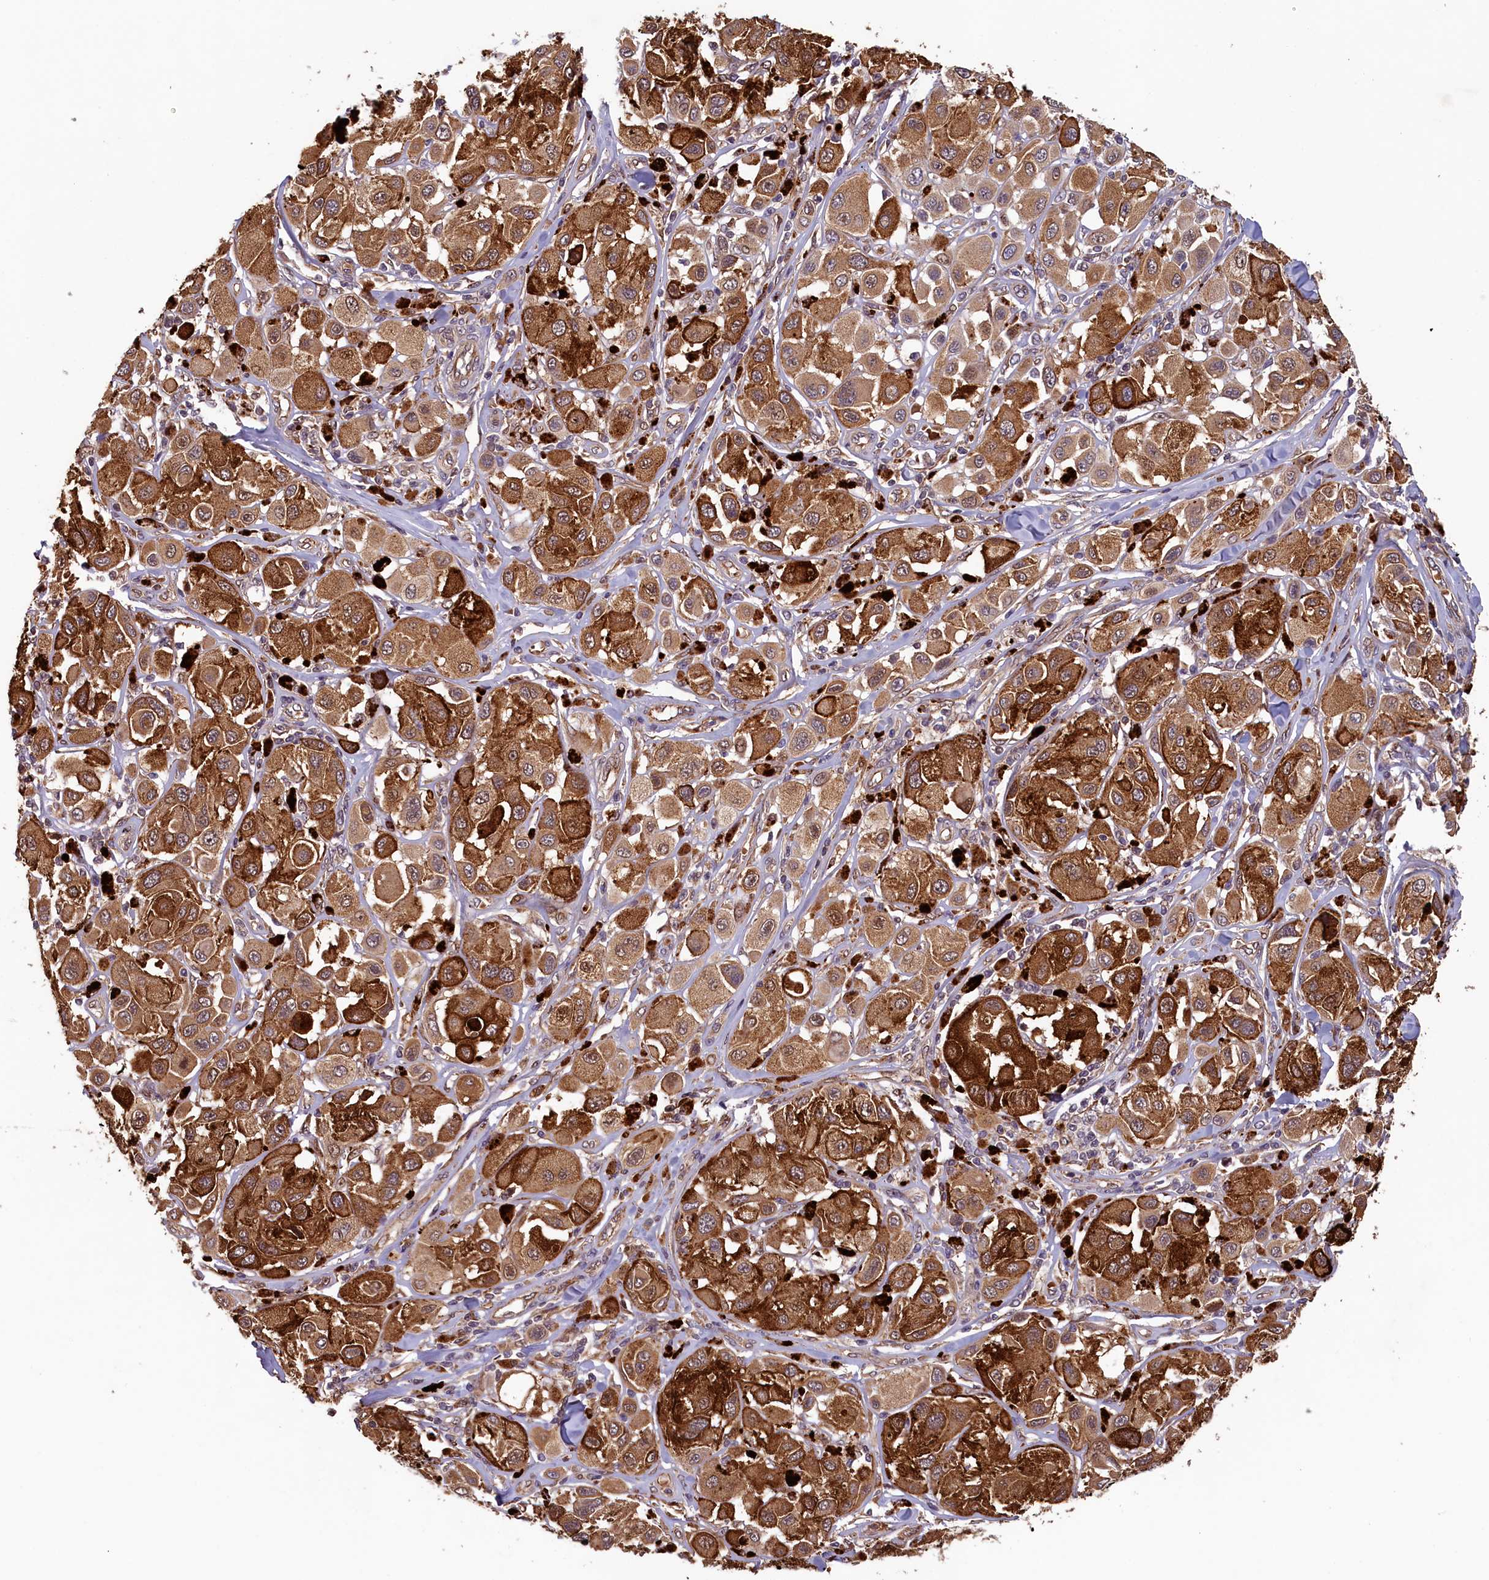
{"staining": {"intensity": "strong", "quantity": ">75%", "location": "cytoplasmic/membranous"}, "tissue": "melanoma", "cell_type": "Tumor cells", "image_type": "cancer", "snomed": [{"axis": "morphology", "description": "Malignant melanoma, Metastatic site"}, {"axis": "topography", "description": "Skin"}], "caption": "Immunohistochemical staining of melanoma shows strong cytoplasmic/membranous protein expression in about >75% of tumor cells. (Stains: DAB in brown, nuclei in blue, Microscopy: brightfield microscopy at high magnification).", "gene": "ACSBG1", "patient": {"sex": "male", "age": 41}}